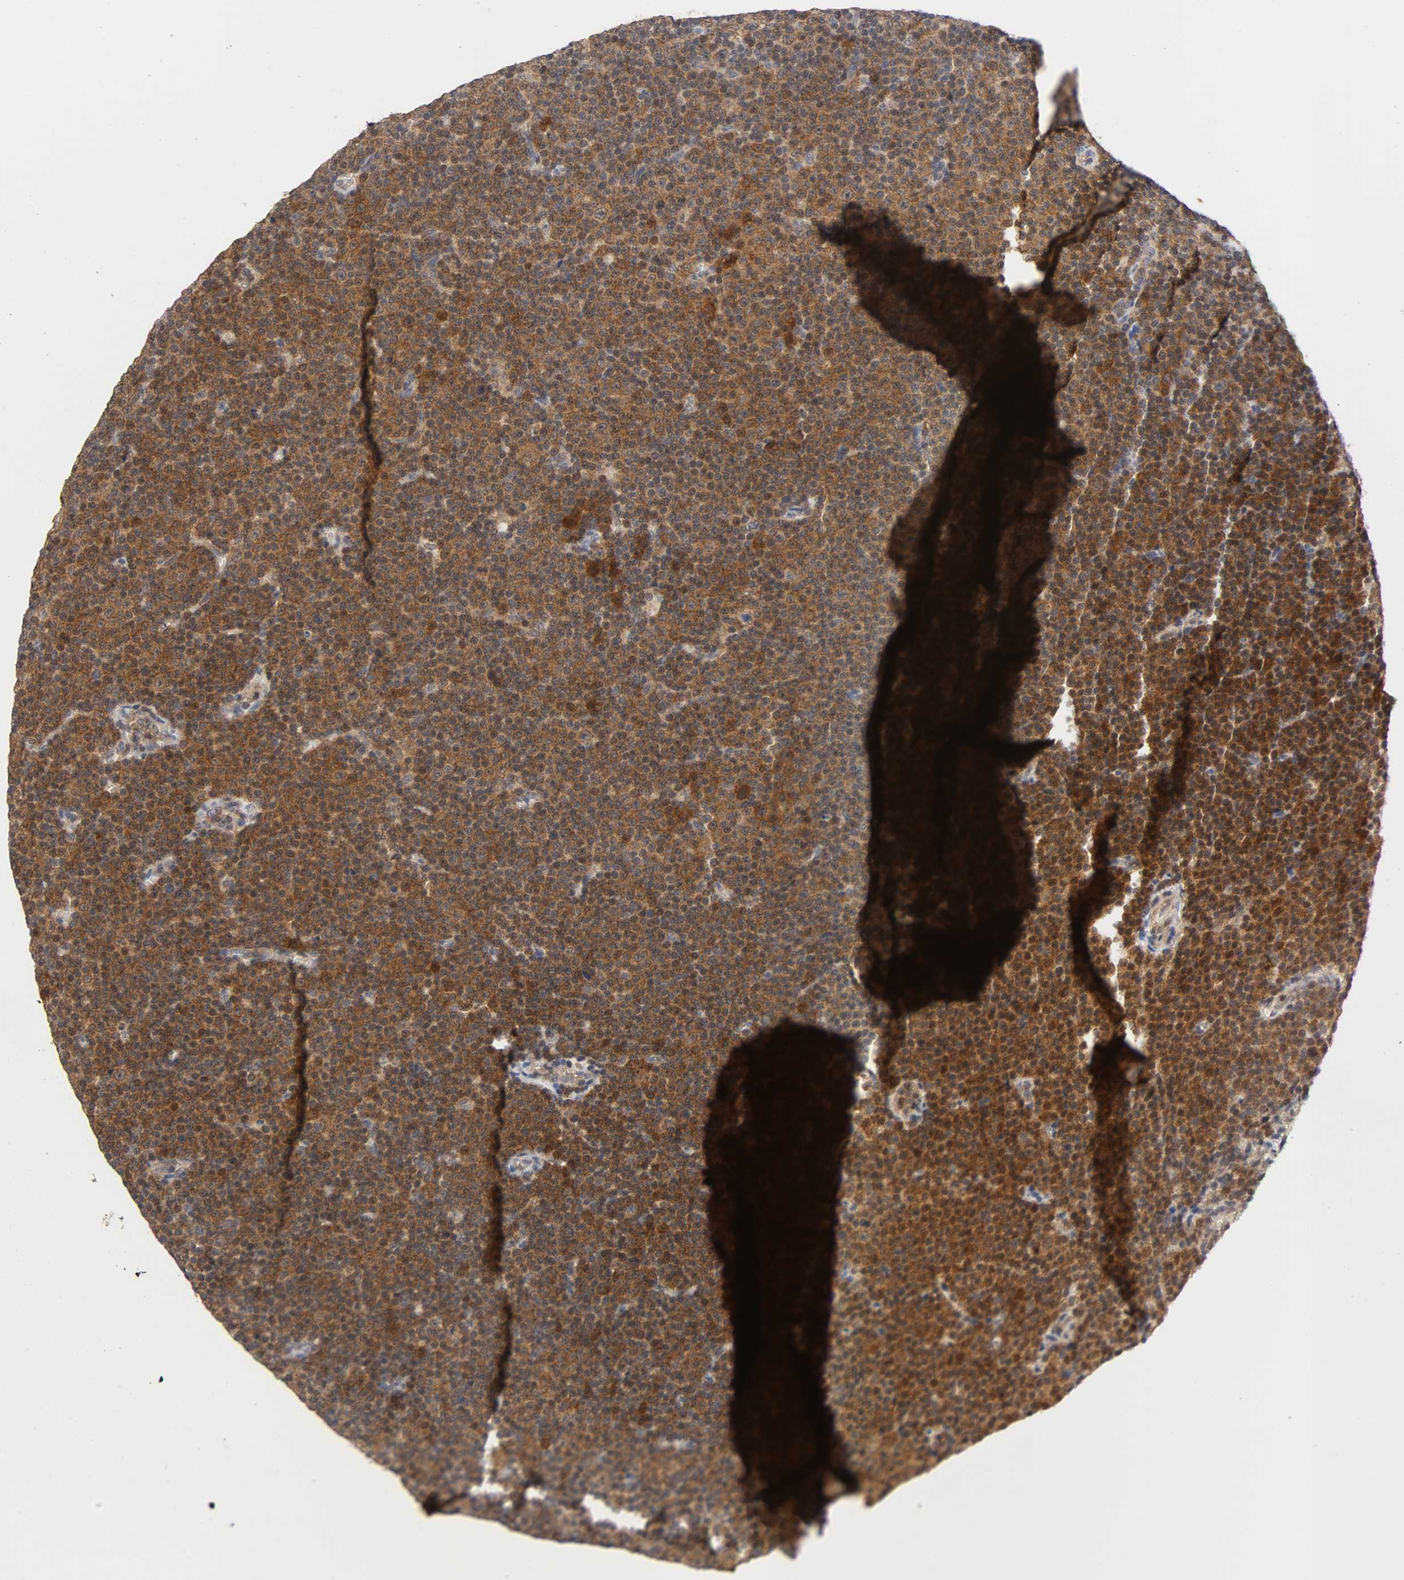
{"staining": {"intensity": "strong", "quantity": ">75%", "location": "cytoplasmic/membranous,nuclear"}, "tissue": "lymphoma", "cell_type": "Tumor cells", "image_type": "cancer", "snomed": [{"axis": "morphology", "description": "Malignant lymphoma, non-Hodgkin's type, Low grade"}, {"axis": "topography", "description": "Lymph node"}], "caption": "Human lymphoma stained with a brown dye demonstrates strong cytoplasmic/membranous and nuclear positive staining in approximately >75% of tumor cells.", "gene": "UBE2M", "patient": {"sex": "female", "age": 67}}